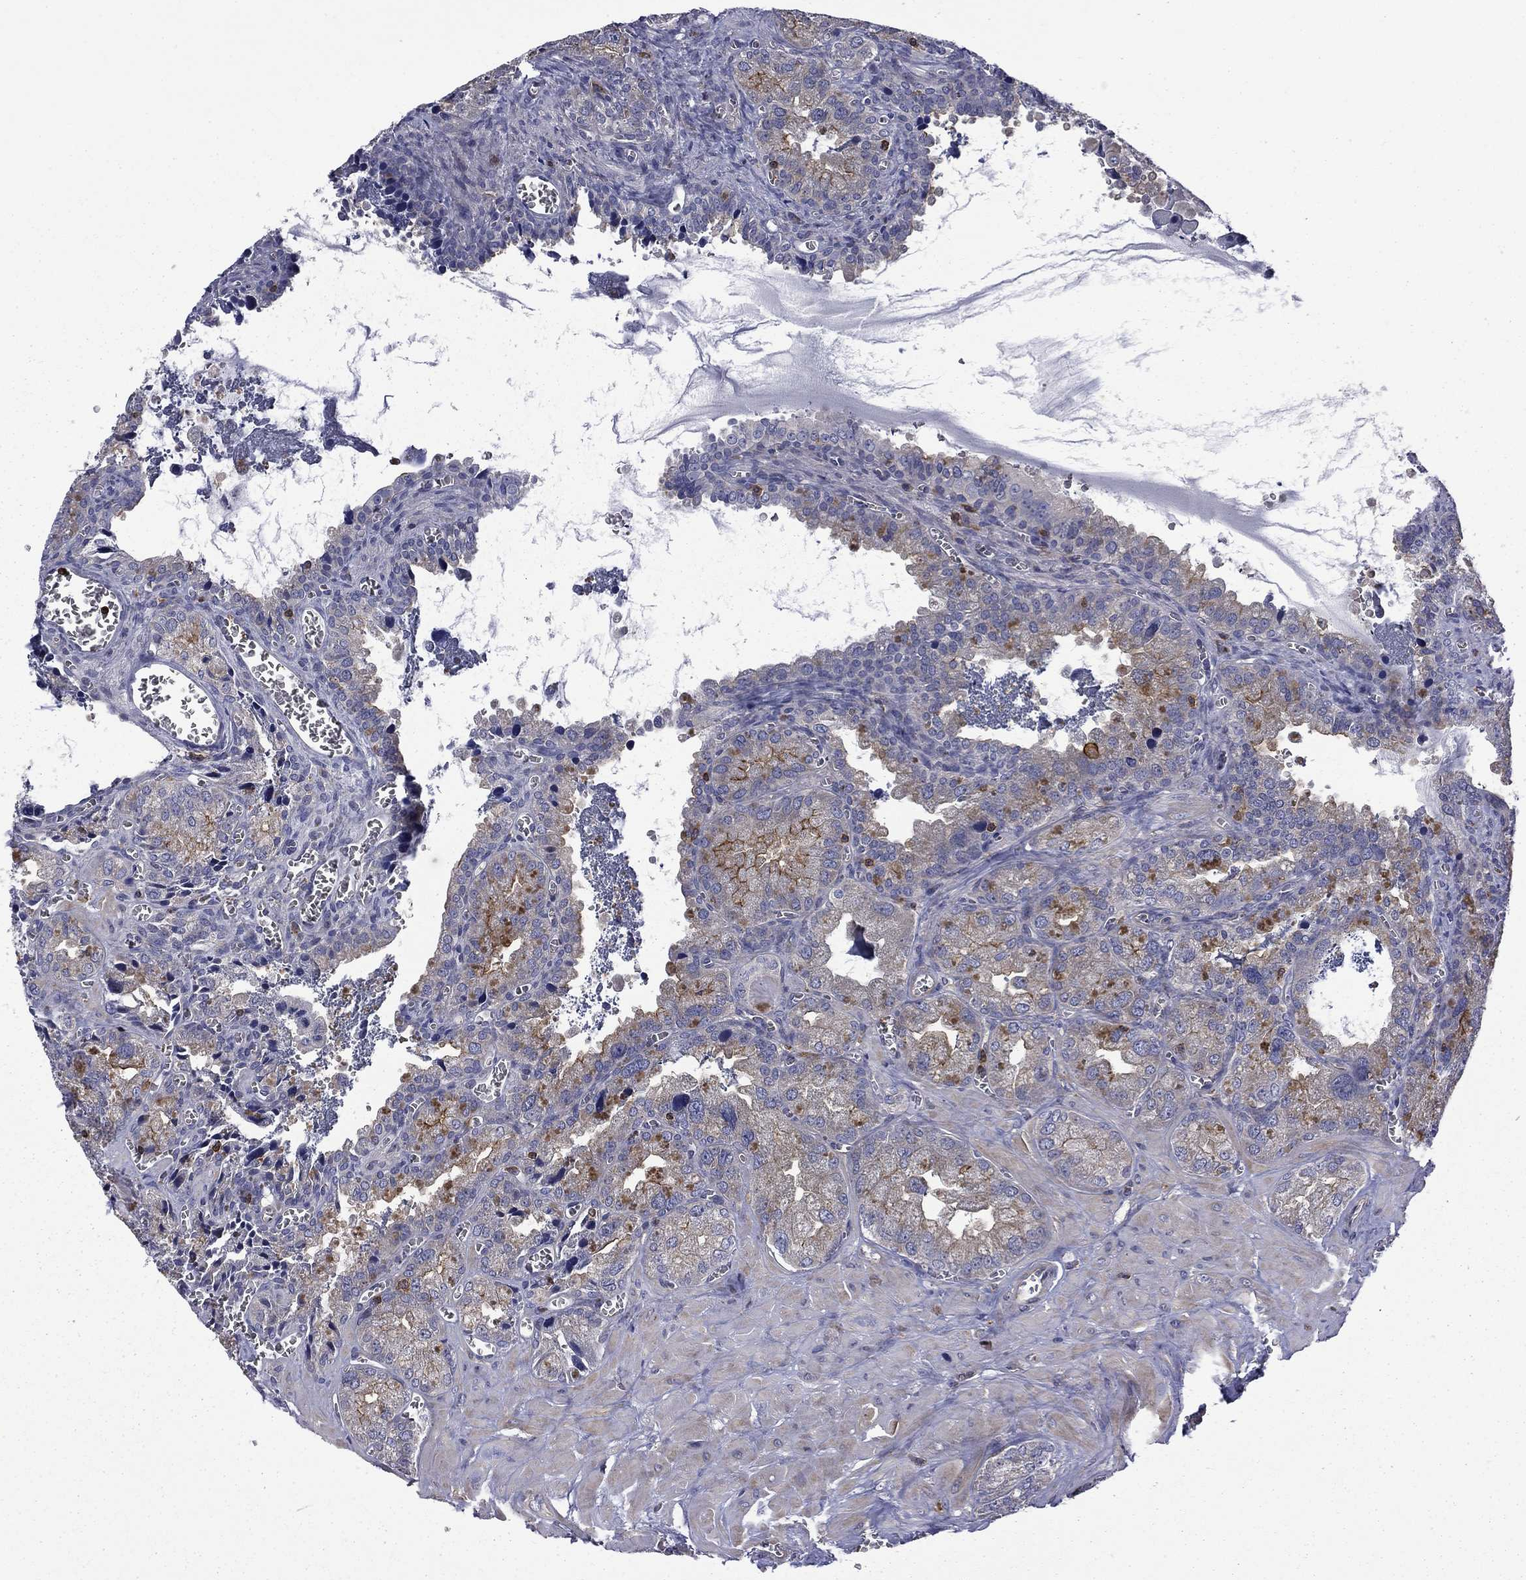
{"staining": {"intensity": "strong", "quantity": "<25%", "location": "cytoplasmic/membranous"}, "tissue": "seminal vesicle", "cell_type": "Glandular cells", "image_type": "normal", "snomed": [{"axis": "morphology", "description": "Normal tissue, NOS"}, {"axis": "topography", "description": "Seminal veicle"}], "caption": "This is a histology image of immunohistochemistry staining of normal seminal vesicle, which shows strong expression in the cytoplasmic/membranous of glandular cells.", "gene": "ARHGAP45", "patient": {"sex": "male", "age": 57}}